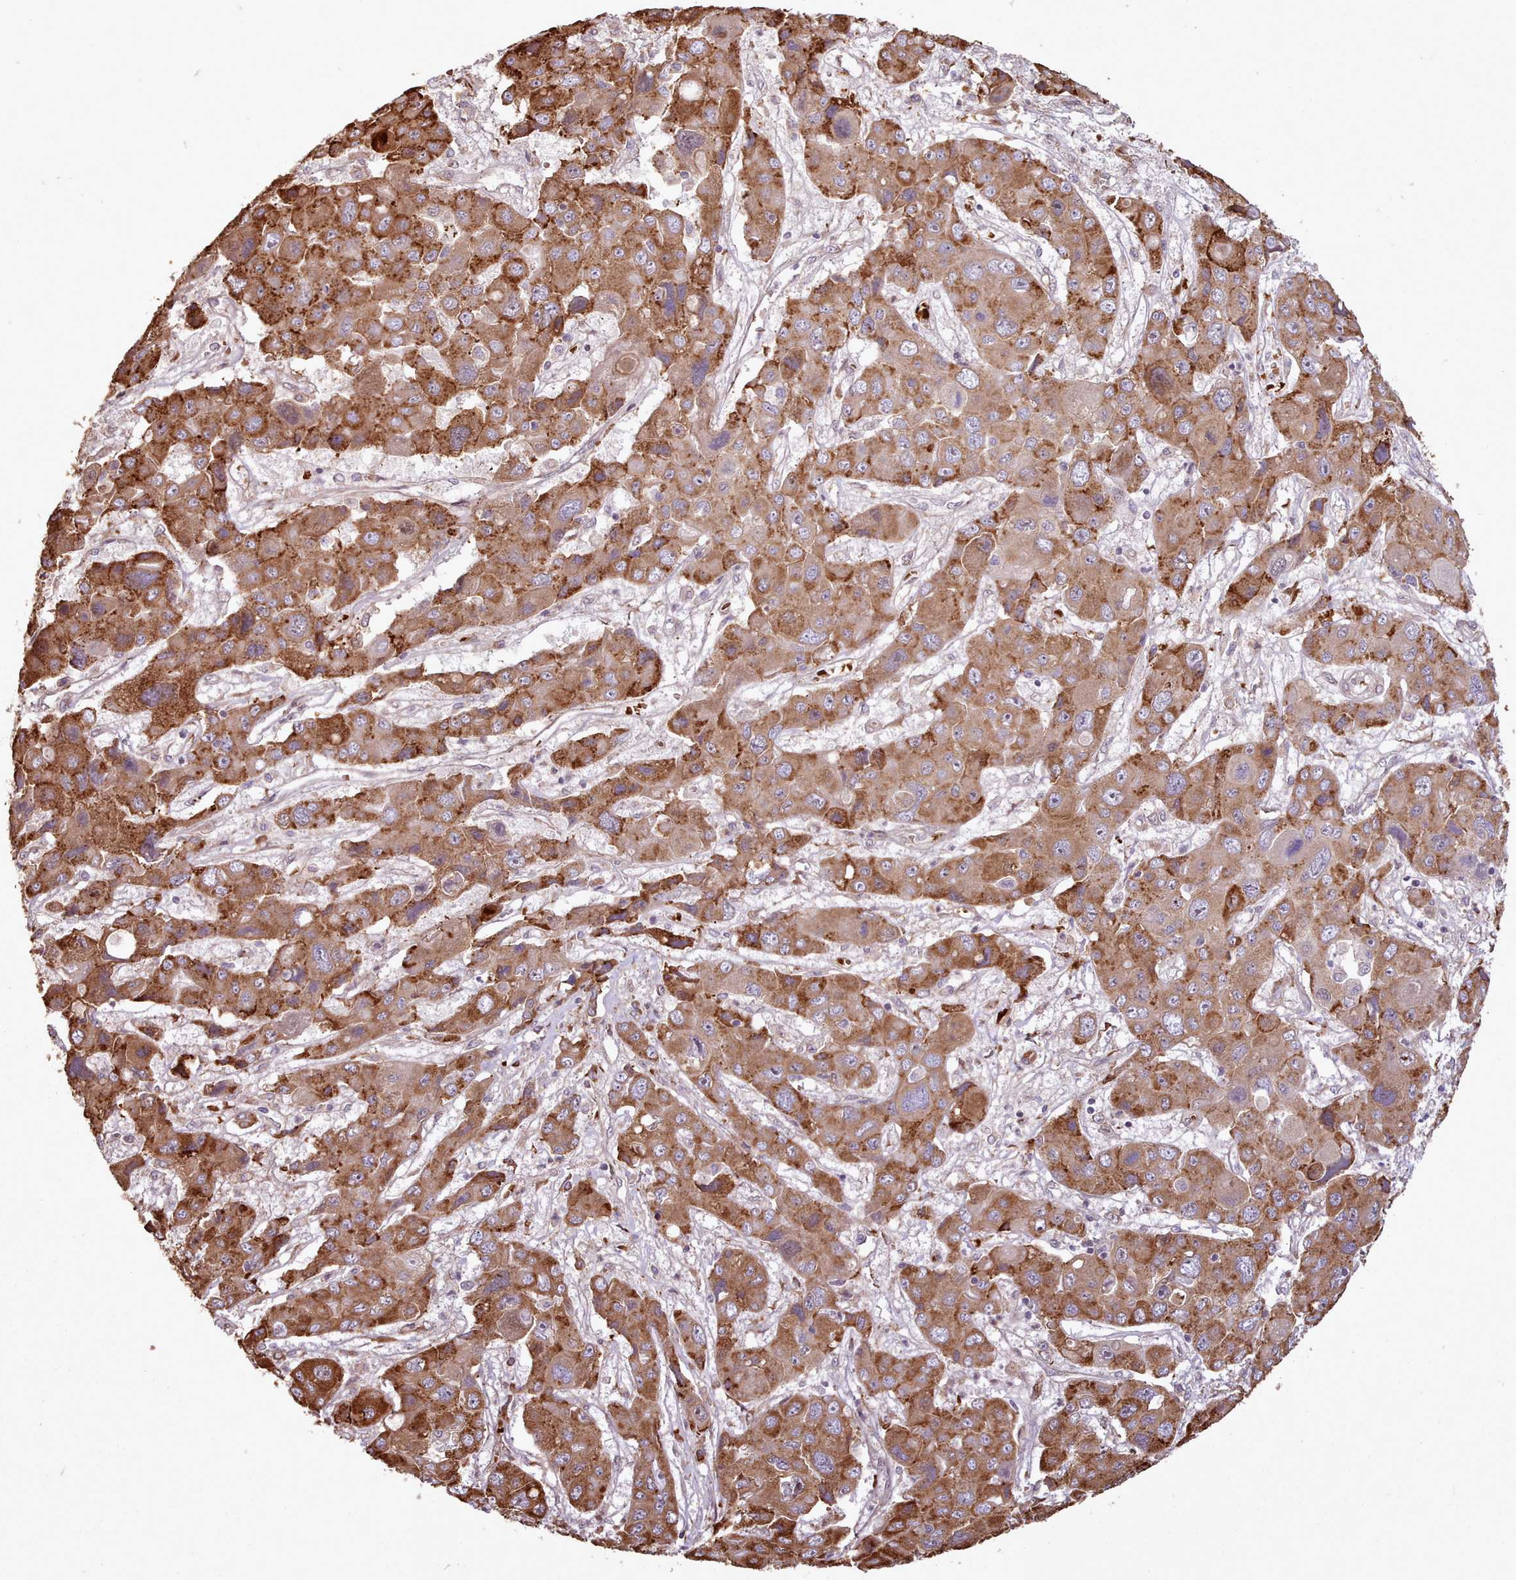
{"staining": {"intensity": "strong", "quantity": ">75%", "location": "cytoplasmic/membranous"}, "tissue": "liver cancer", "cell_type": "Tumor cells", "image_type": "cancer", "snomed": [{"axis": "morphology", "description": "Cholangiocarcinoma"}, {"axis": "topography", "description": "Liver"}], "caption": "A brown stain labels strong cytoplasmic/membranous positivity of a protein in liver cancer (cholangiocarcinoma) tumor cells.", "gene": "CABP1", "patient": {"sex": "male", "age": 67}}